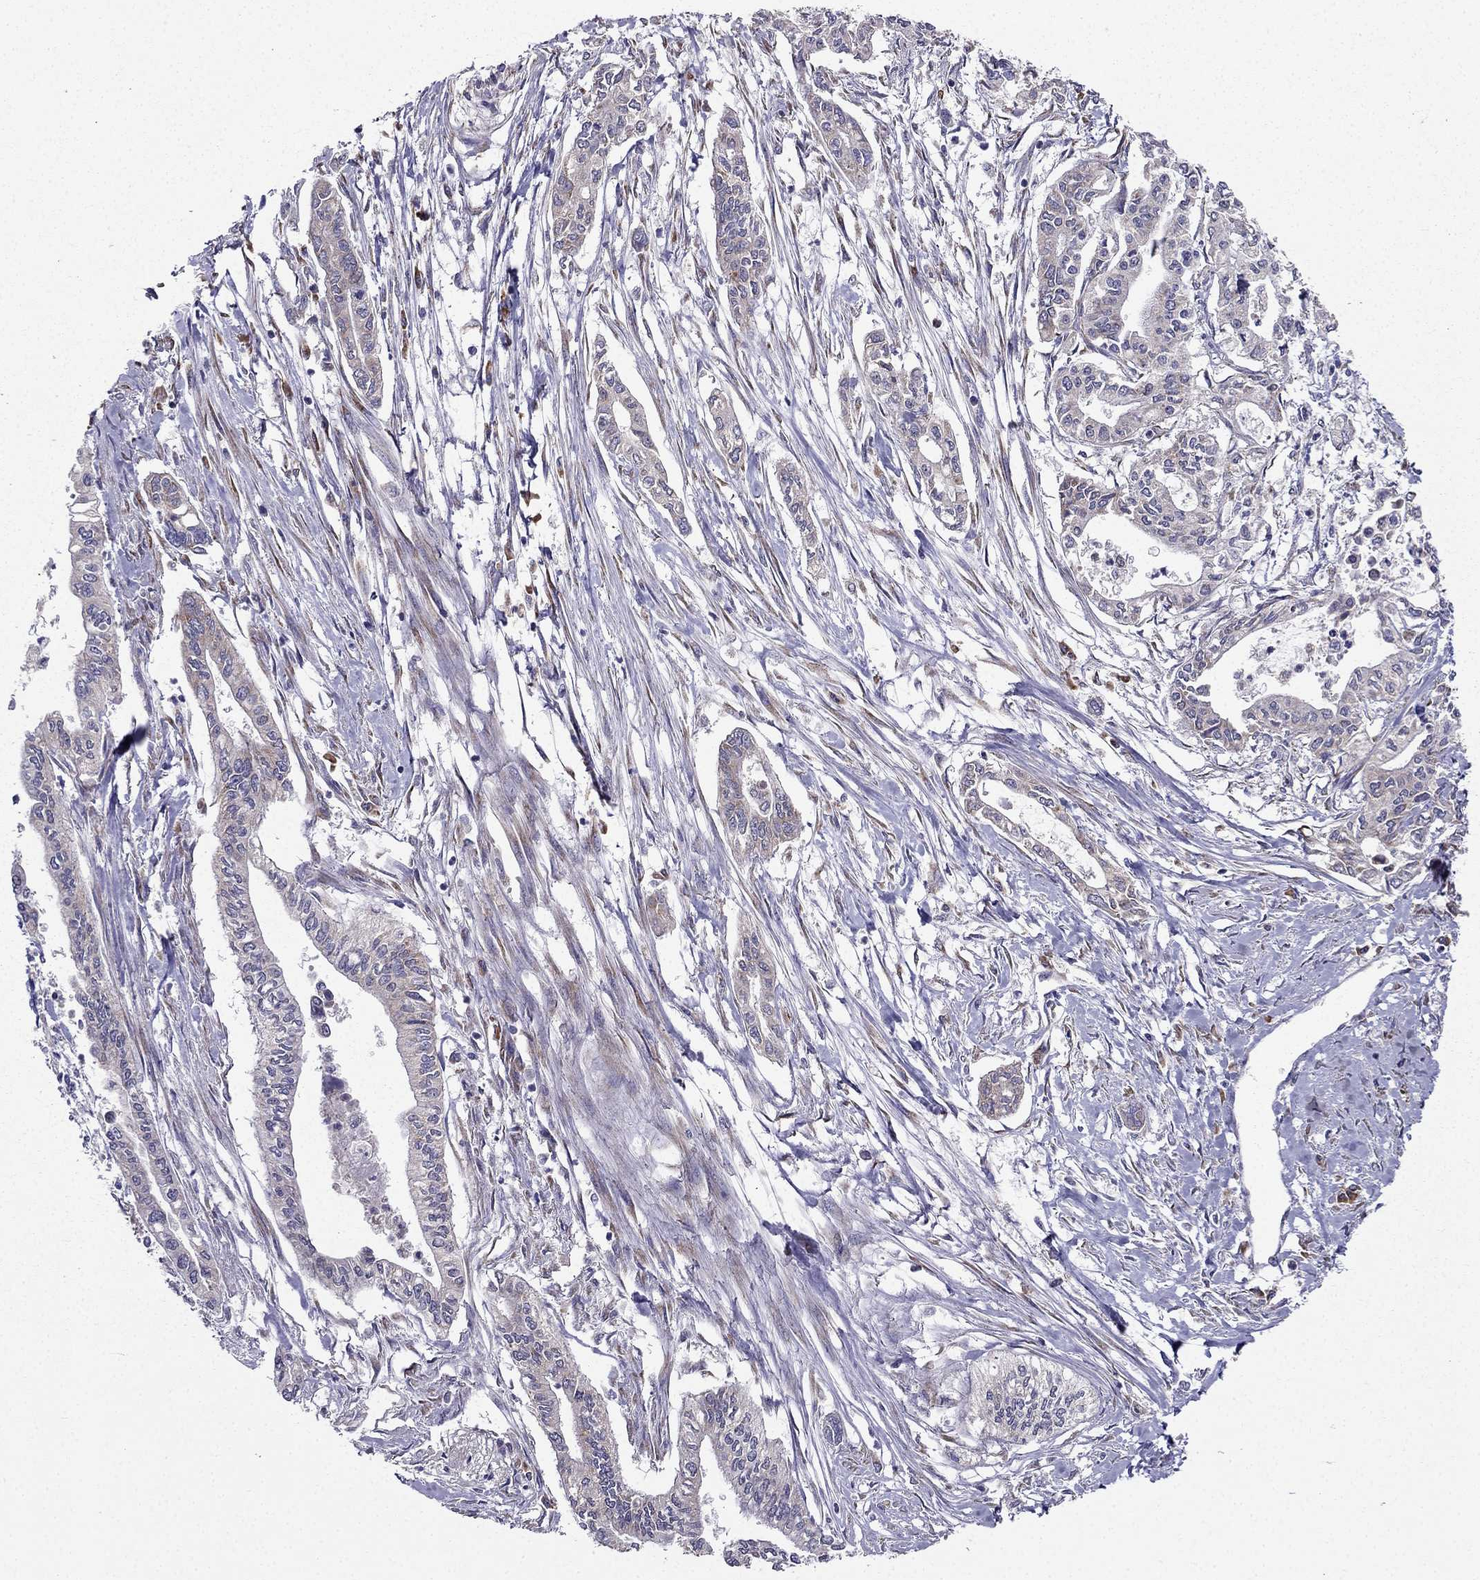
{"staining": {"intensity": "weak", "quantity": "<25%", "location": "cytoplasmic/membranous"}, "tissue": "pancreatic cancer", "cell_type": "Tumor cells", "image_type": "cancer", "snomed": [{"axis": "morphology", "description": "Adenocarcinoma, NOS"}, {"axis": "topography", "description": "Pancreas"}], "caption": "DAB immunohistochemical staining of pancreatic cancer (adenocarcinoma) shows no significant expression in tumor cells.", "gene": "ARHGEF28", "patient": {"sex": "male", "age": 60}}